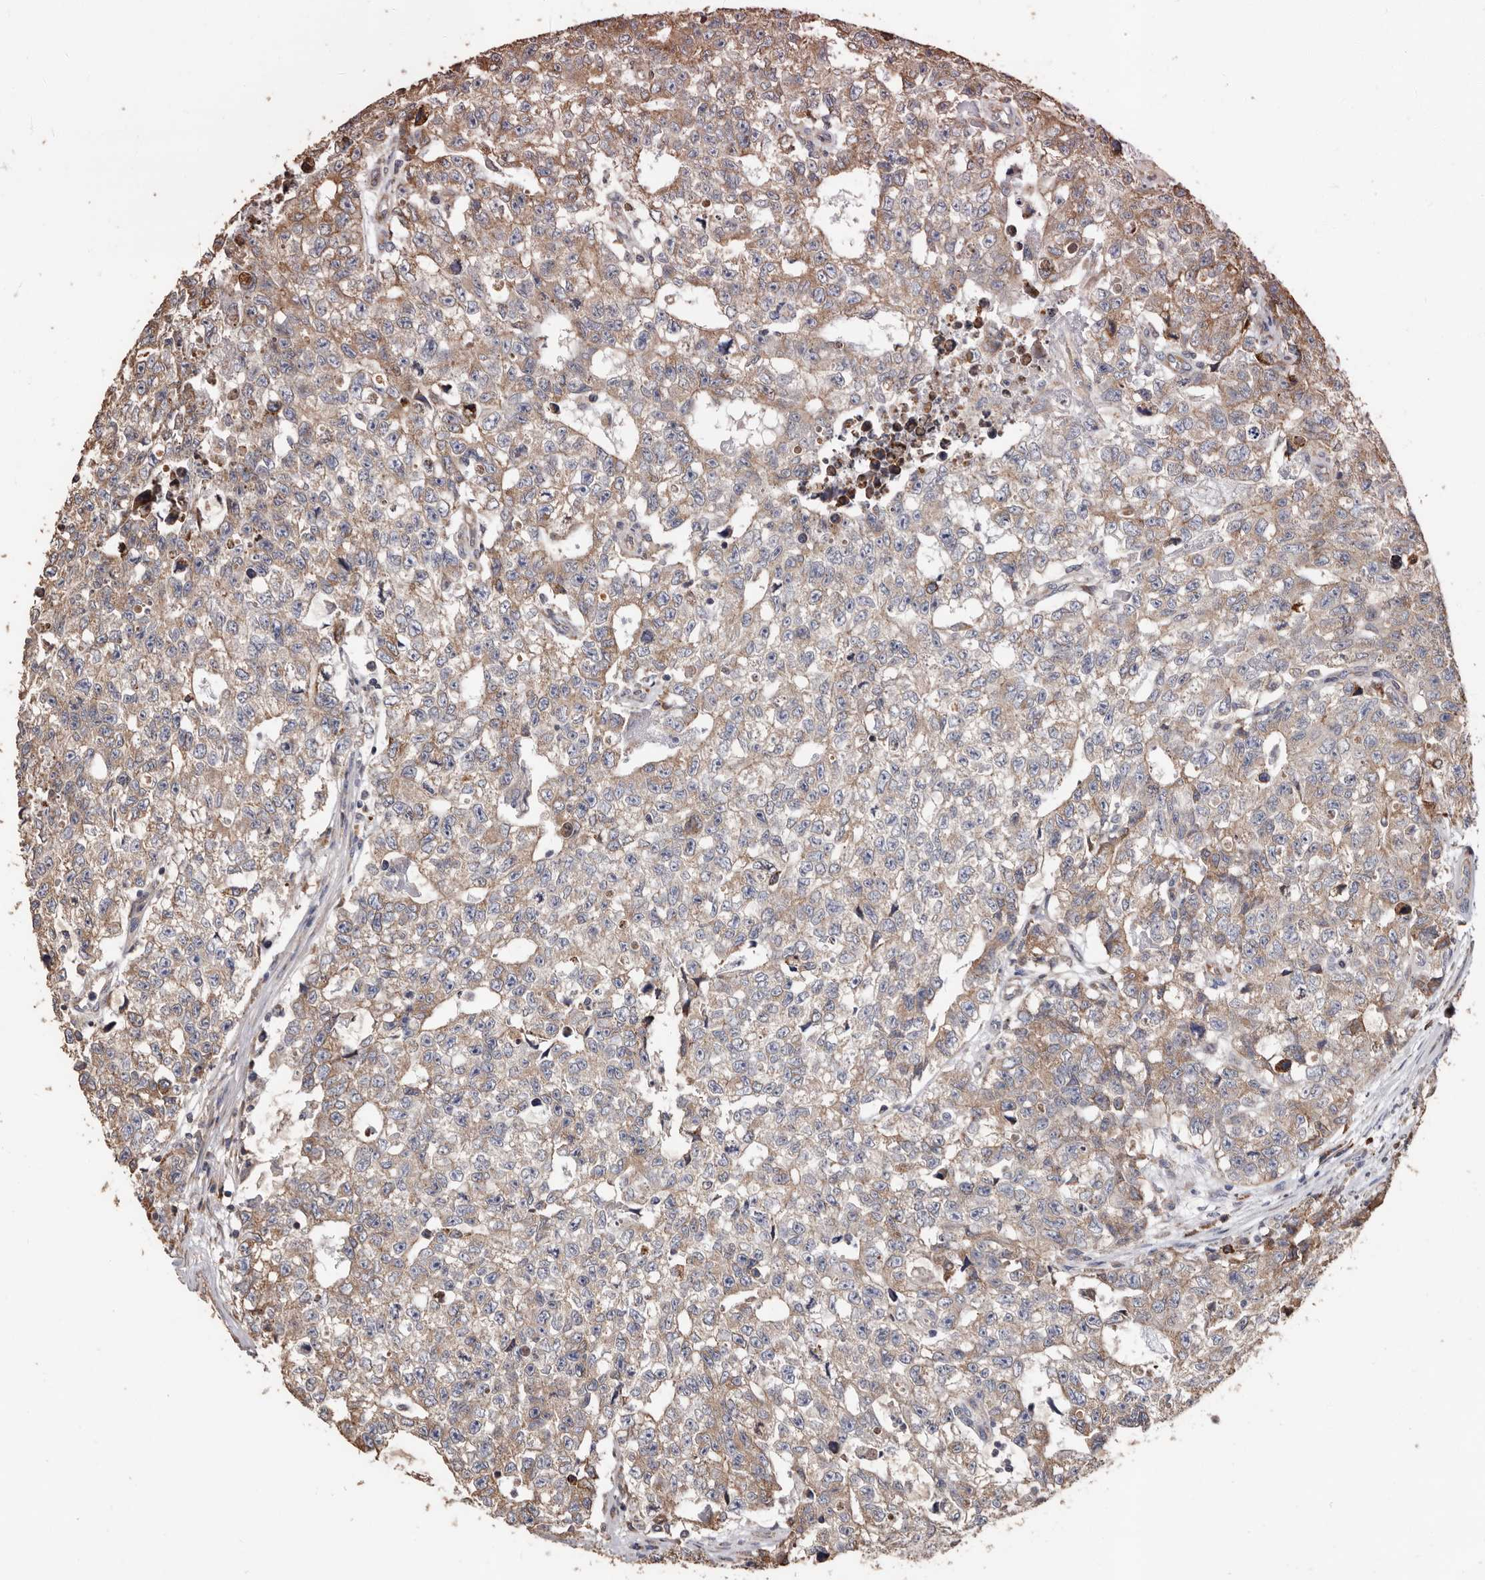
{"staining": {"intensity": "weak", "quantity": "25%-75%", "location": "cytoplasmic/membranous"}, "tissue": "testis cancer", "cell_type": "Tumor cells", "image_type": "cancer", "snomed": [{"axis": "morphology", "description": "Carcinoma, Embryonal, NOS"}, {"axis": "topography", "description": "Testis"}], "caption": "Testis cancer stained with immunohistochemistry (IHC) reveals weak cytoplasmic/membranous positivity in approximately 25%-75% of tumor cells.", "gene": "OSGIN2", "patient": {"sex": "male", "age": 28}}